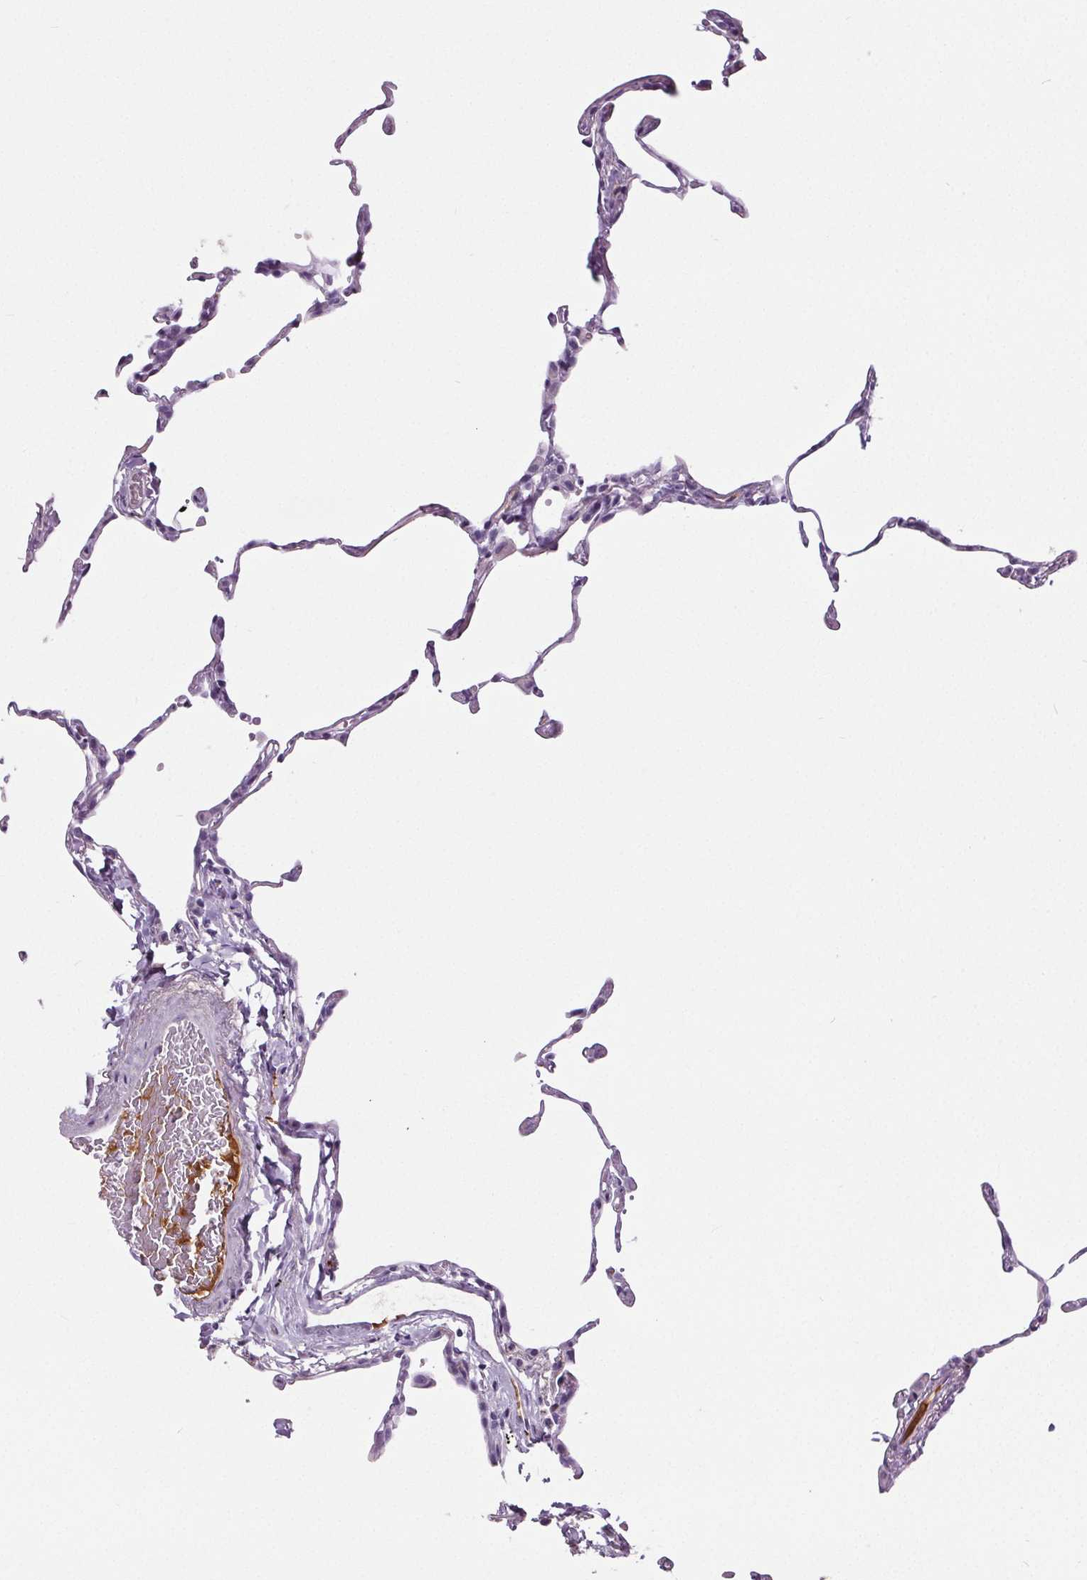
{"staining": {"intensity": "negative", "quantity": "none", "location": "none"}, "tissue": "lung", "cell_type": "Alveolar cells", "image_type": "normal", "snomed": [{"axis": "morphology", "description": "Normal tissue, NOS"}, {"axis": "topography", "description": "Lung"}], "caption": "This is an immunohistochemistry (IHC) histopathology image of benign human lung. There is no staining in alveolar cells.", "gene": "CD5L", "patient": {"sex": "female", "age": 57}}